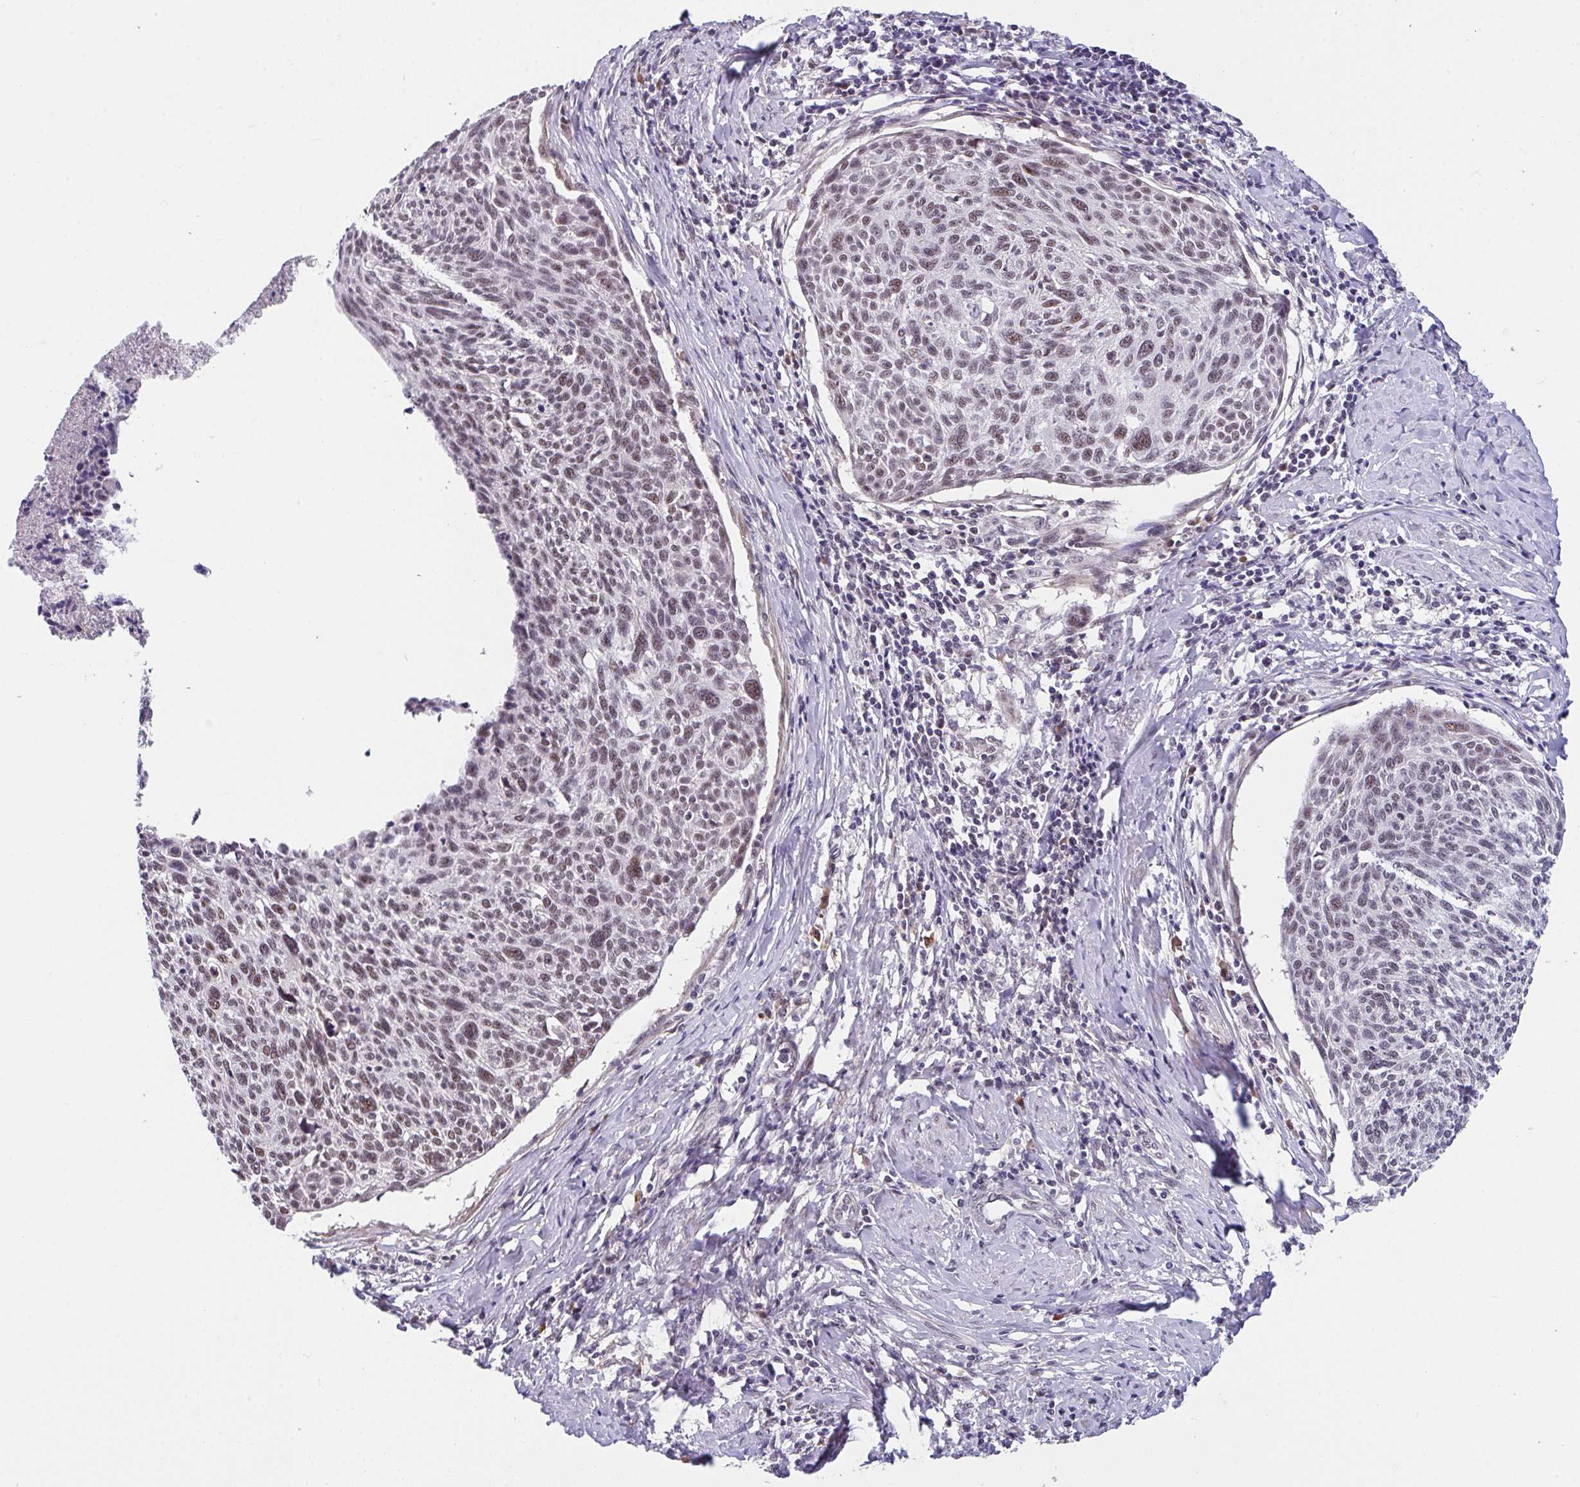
{"staining": {"intensity": "weak", "quantity": ">75%", "location": "nuclear"}, "tissue": "cervical cancer", "cell_type": "Tumor cells", "image_type": "cancer", "snomed": [{"axis": "morphology", "description": "Squamous cell carcinoma, NOS"}, {"axis": "topography", "description": "Cervix"}], "caption": "High-magnification brightfield microscopy of squamous cell carcinoma (cervical) stained with DAB (brown) and counterstained with hematoxylin (blue). tumor cells exhibit weak nuclear staining is present in about>75% of cells.", "gene": "RBBP6", "patient": {"sex": "female", "age": 49}}